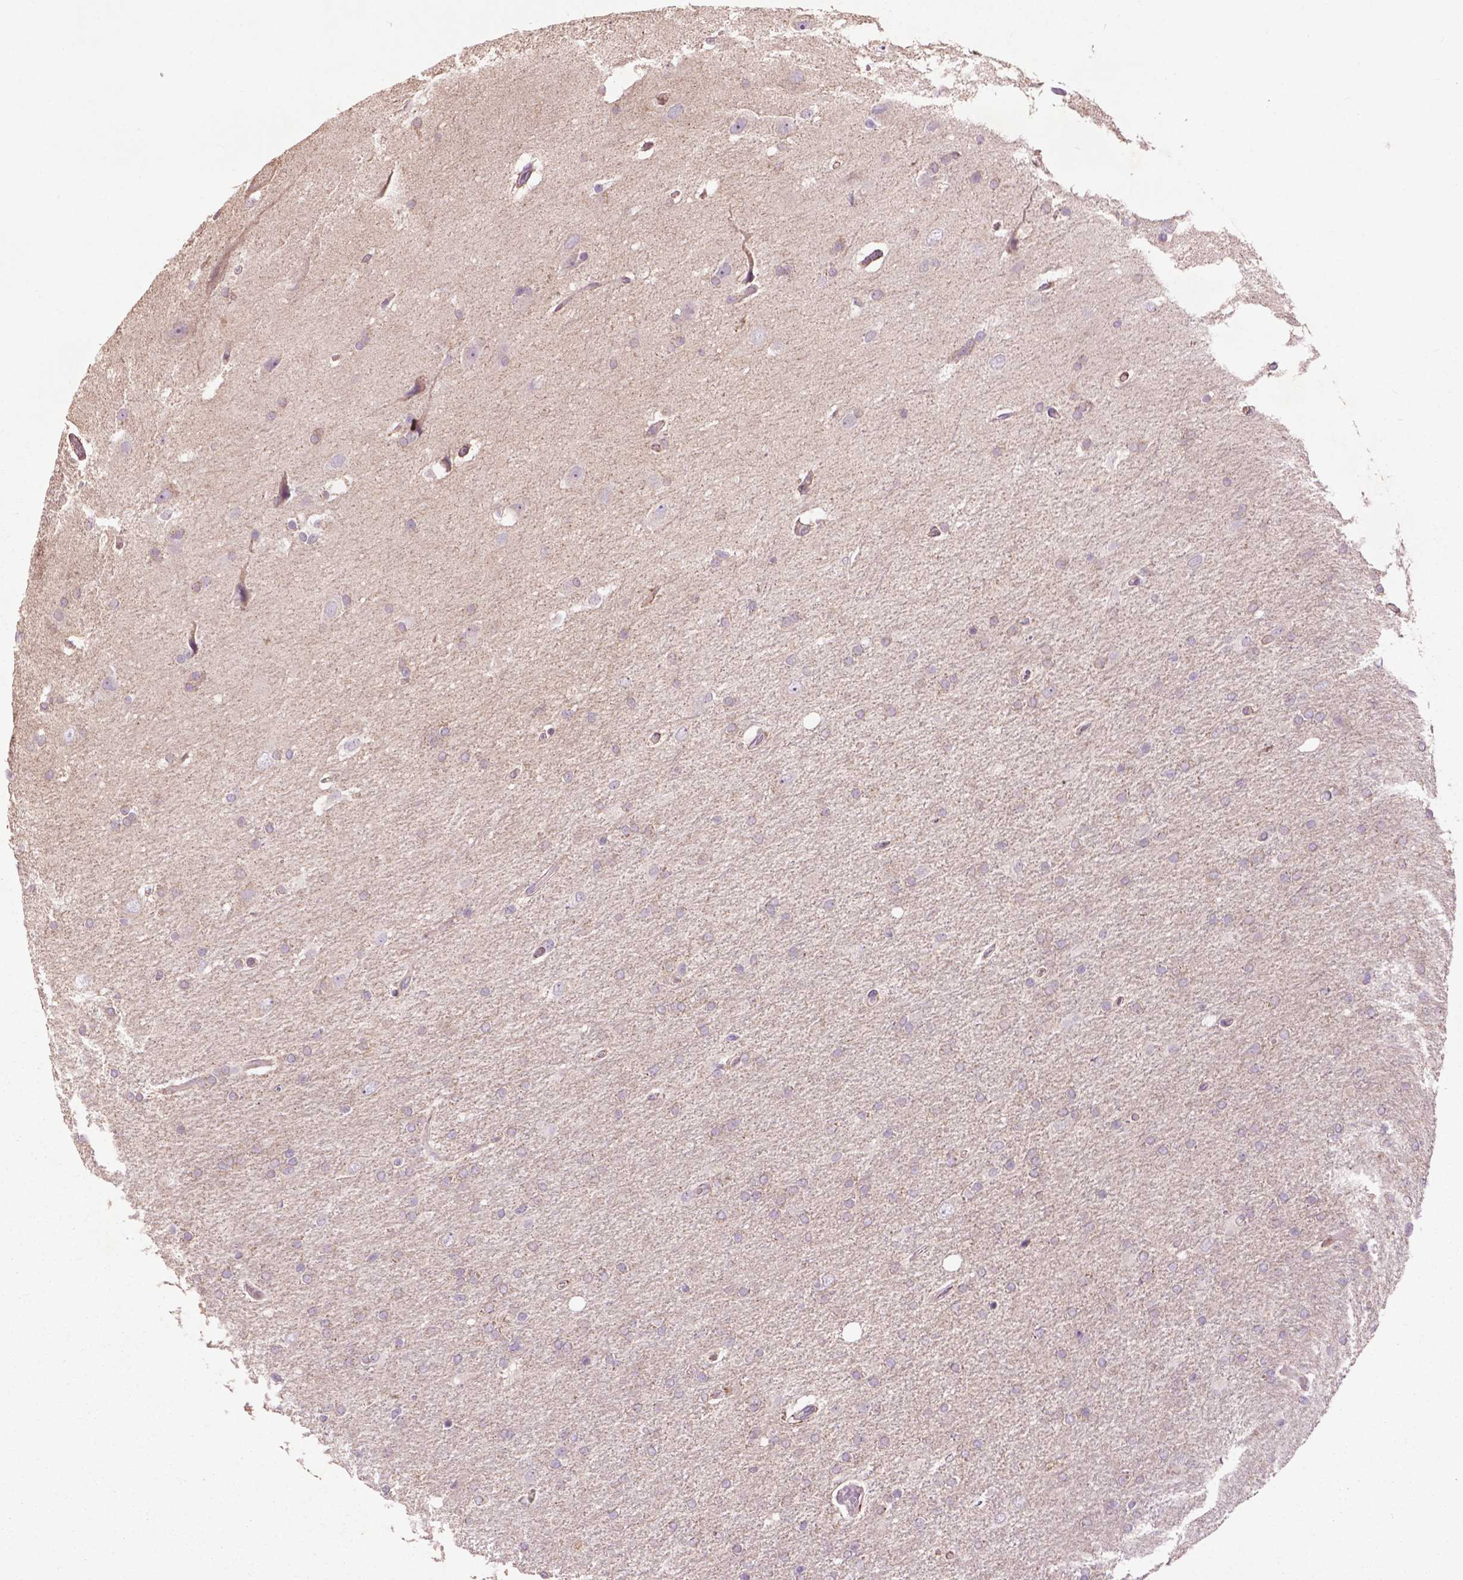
{"staining": {"intensity": "negative", "quantity": "none", "location": "none"}, "tissue": "glioma", "cell_type": "Tumor cells", "image_type": "cancer", "snomed": [{"axis": "morphology", "description": "Glioma, malignant, High grade"}, {"axis": "topography", "description": "Cerebral cortex"}], "caption": "Immunohistochemistry (IHC) photomicrograph of neoplastic tissue: malignant glioma (high-grade) stained with DAB exhibits no significant protein staining in tumor cells. Brightfield microscopy of immunohistochemistry stained with DAB (brown) and hematoxylin (blue), captured at high magnification.", "gene": "LRRC3C", "patient": {"sex": "male", "age": 70}}